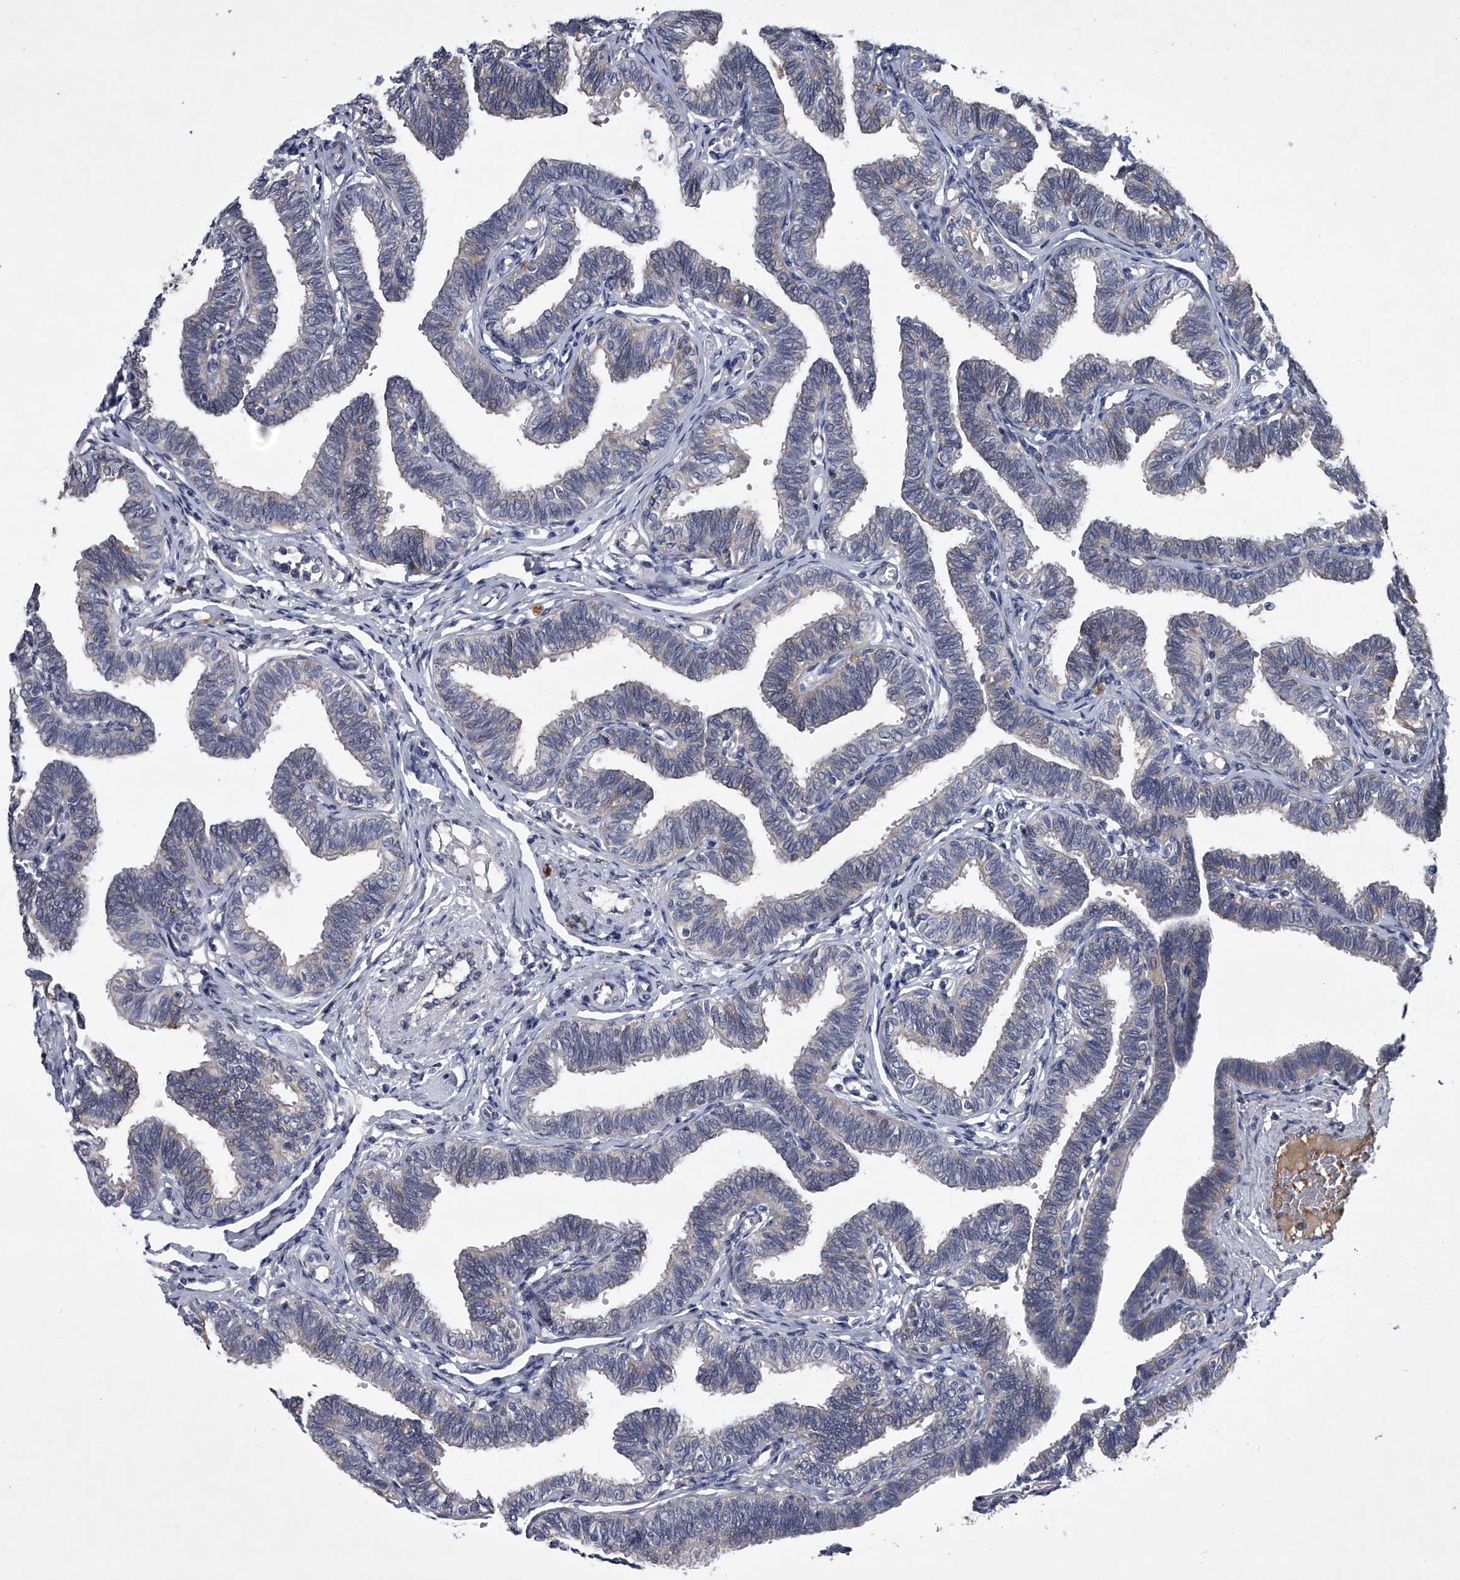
{"staining": {"intensity": "negative", "quantity": "none", "location": "none"}, "tissue": "fallopian tube", "cell_type": "Glandular cells", "image_type": "normal", "snomed": [{"axis": "morphology", "description": "Normal tissue, NOS"}, {"axis": "topography", "description": "Fallopian tube"}, {"axis": "topography", "description": "Ovary"}], "caption": "Glandular cells show no significant expression in unremarkable fallopian tube.", "gene": "ABCG1", "patient": {"sex": "female", "age": 23}}